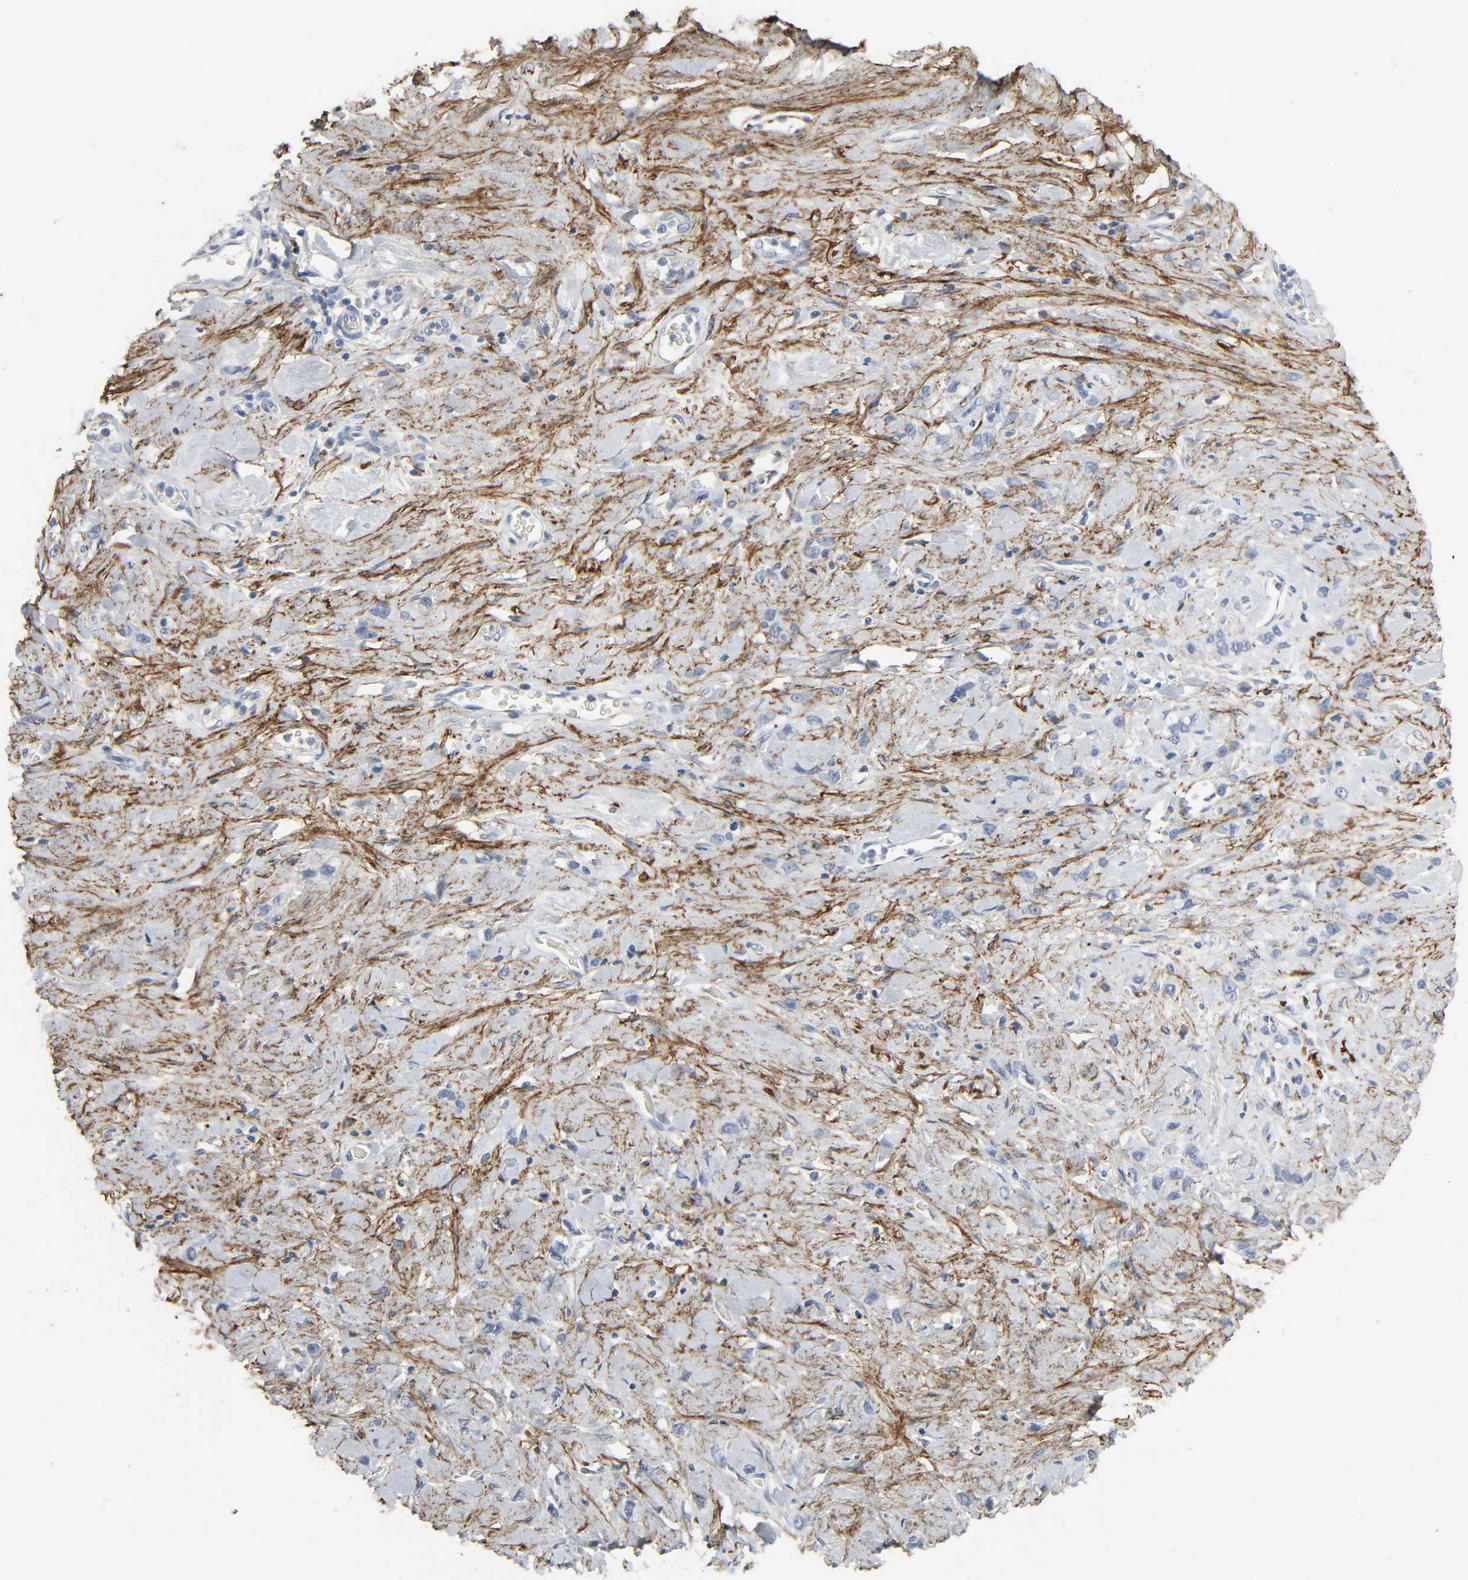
{"staining": {"intensity": "negative", "quantity": "none", "location": "none"}, "tissue": "stomach cancer", "cell_type": "Tumor cells", "image_type": "cancer", "snomed": [{"axis": "morphology", "description": "Normal tissue, NOS"}, {"axis": "morphology", "description": "Adenocarcinoma, NOS"}, {"axis": "morphology", "description": "Adenocarcinoma, High grade"}, {"axis": "topography", "description": "Stomach, upper"}, {"axis": "topography", "description": "Stomach"}], "caption": "Immunohistochemistry of stomach adenocarcinoma reveals no positivity in tumor cells.", "gene": "FBLN5", "patient": {"sex": "female", "age": 65}}